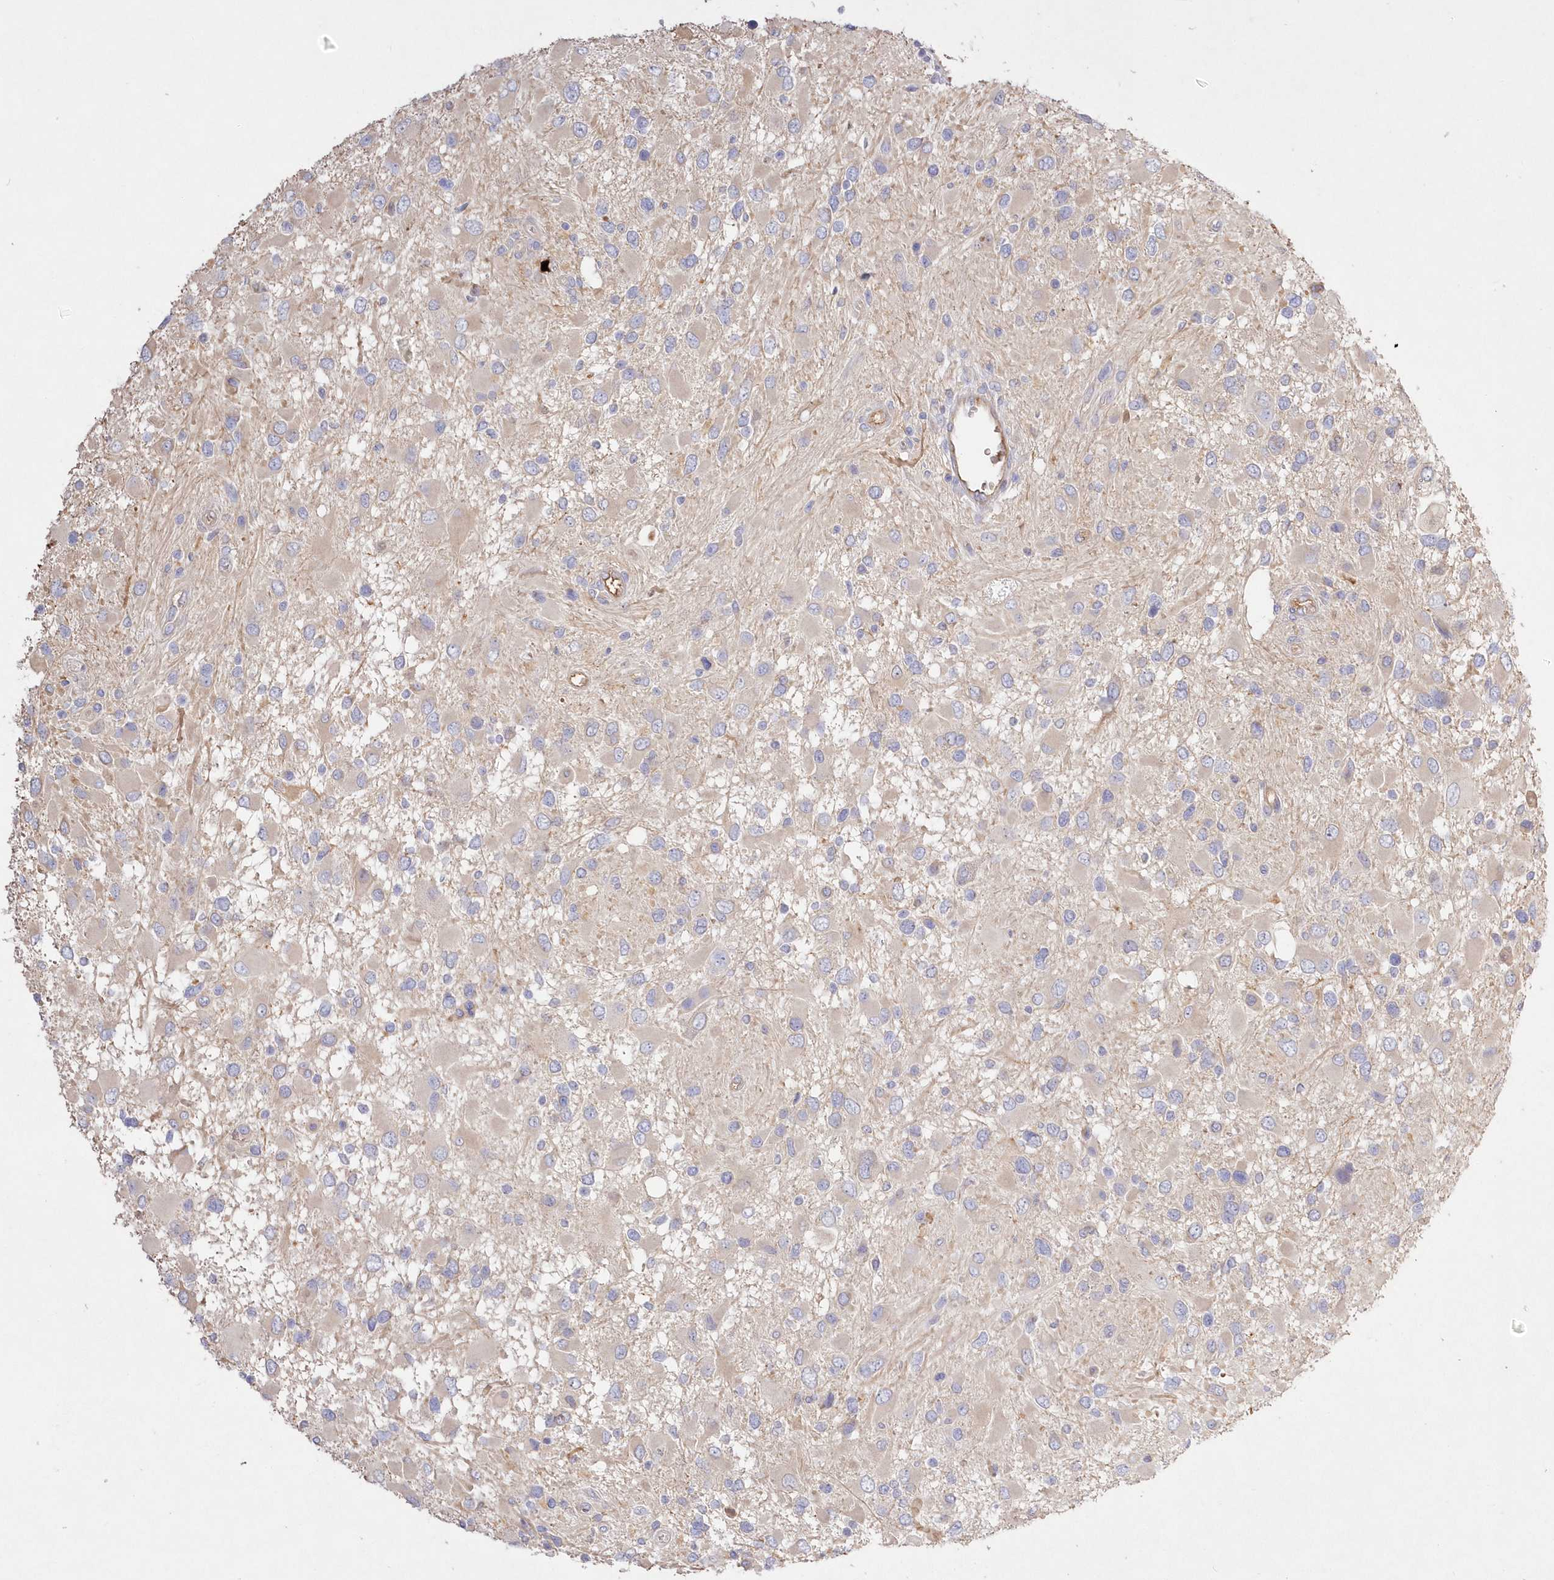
{"staining": {"intensity": "negative", "quantity": "none", "location": "none"}, "tissue": "glioma", "cell_type": "Tumor cells", "image_type": "cancer", "snomed": [{"axis": "morphology", "description": "Glioma, malignant, High grade"}, {"axis": "topography", "description": "Brain"}], "caption": "IHC micrograph of neoplastic tissue: malignant glioma (high-grade) stained with DAB reveals no significant protein expression in tumor cells.", "gene": "WBP1L", "patient": {"sex": "male", "age": 53}}